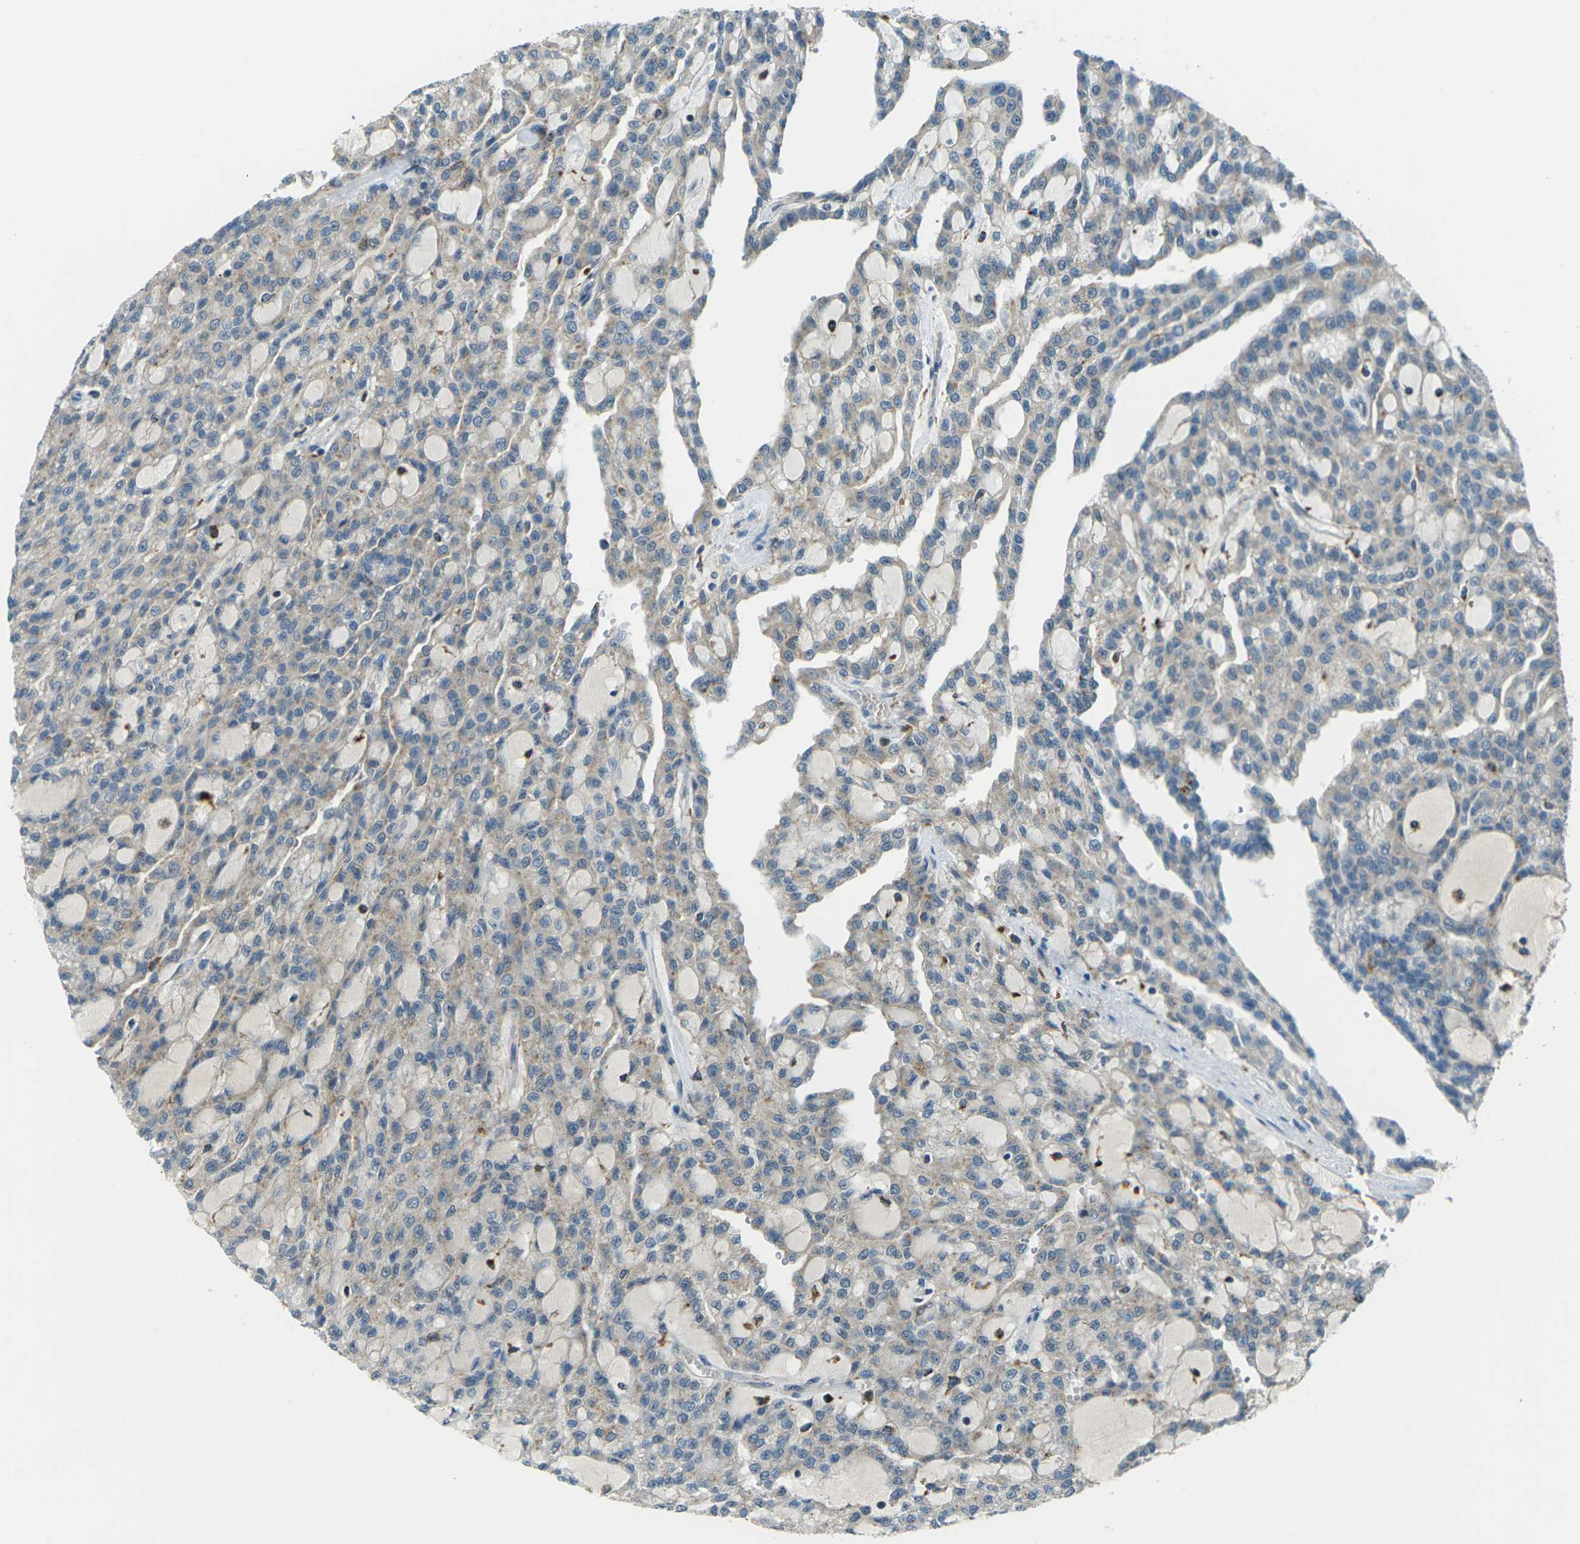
{"staining": {"intensity": "negative", "quantity": "none", "location": "none"}, "tissue": "renal cancer", "cell_type": "Tumor cells", "image_type": "cancer", "snomed": [{"axis": "morphology", "description": "Adenocarcinoma, NOS"}, {"axis": "topography", "description": "Kidney"}], "caption": "Tumor cells are negative for protein expression in human adenocarcinoma (renal). (Brightfield microscopy of DAB (3,3'-diaminobenzidine) IHC at high magnification).", "gene": "SLC31A2", "patient": {"sex": "male", "age": 63}}